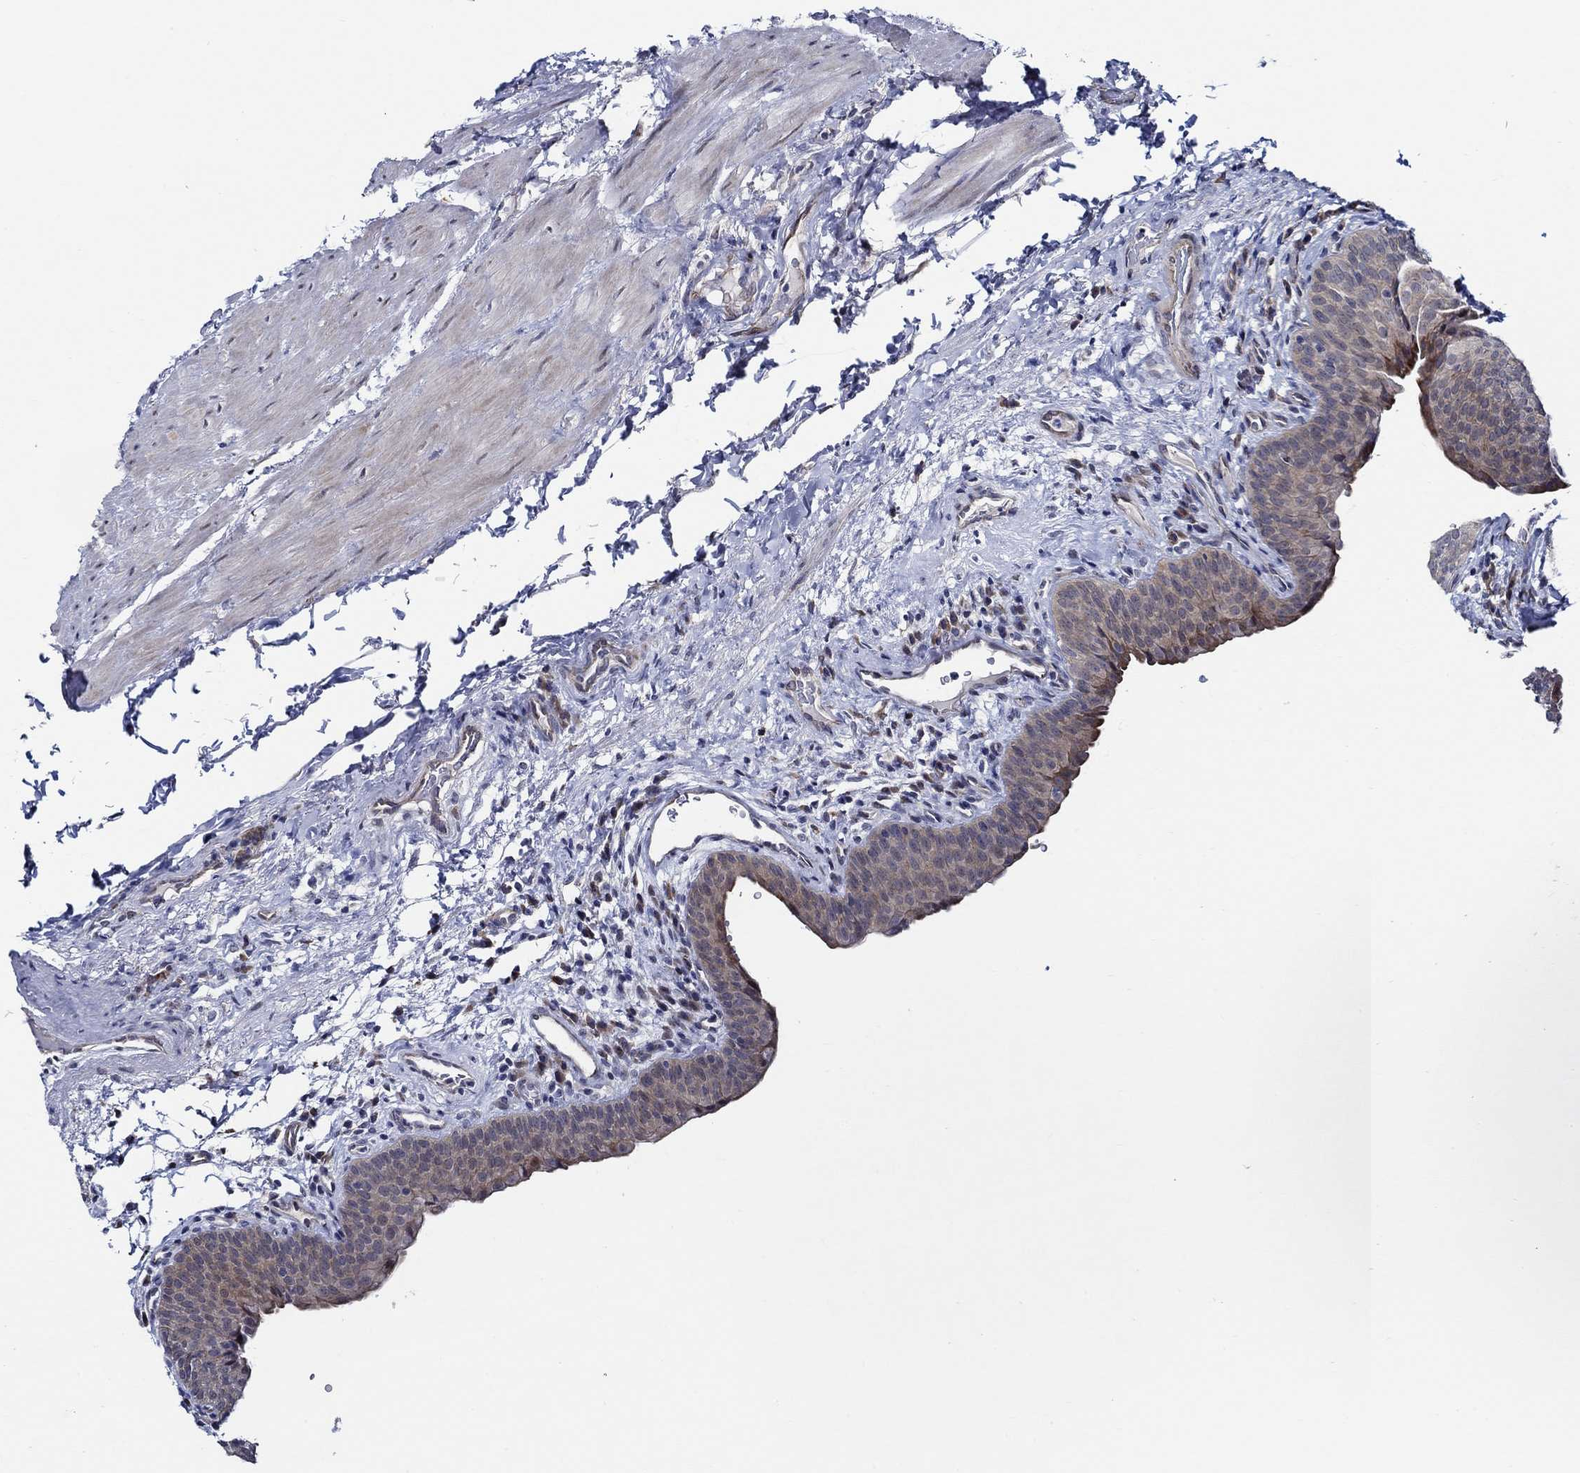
{"staining": {"intensity": "moderate", "quantity": "<25%", "location": "cytoplasmic/membranous"}, "tissue": "urinary bladder", "cell_type": "Urothelial cells", "image_type": "normal", "snomed": [{"axis": "morphology", "description": "Normal tissue, NOS"}, {"axis": "topography", "description": "Urinary bladder"}], "caption": "Immunohistochemical staining of benign human urinary bladder displays low levels of moderate cytoplasmic/membranous staining in about <25% of urothelial cells. (brown staining indicates protein expression, while blue staining denotes nuclei).", "gene": "C8orf48", "patient": {"sex": "male", "age": 66}}